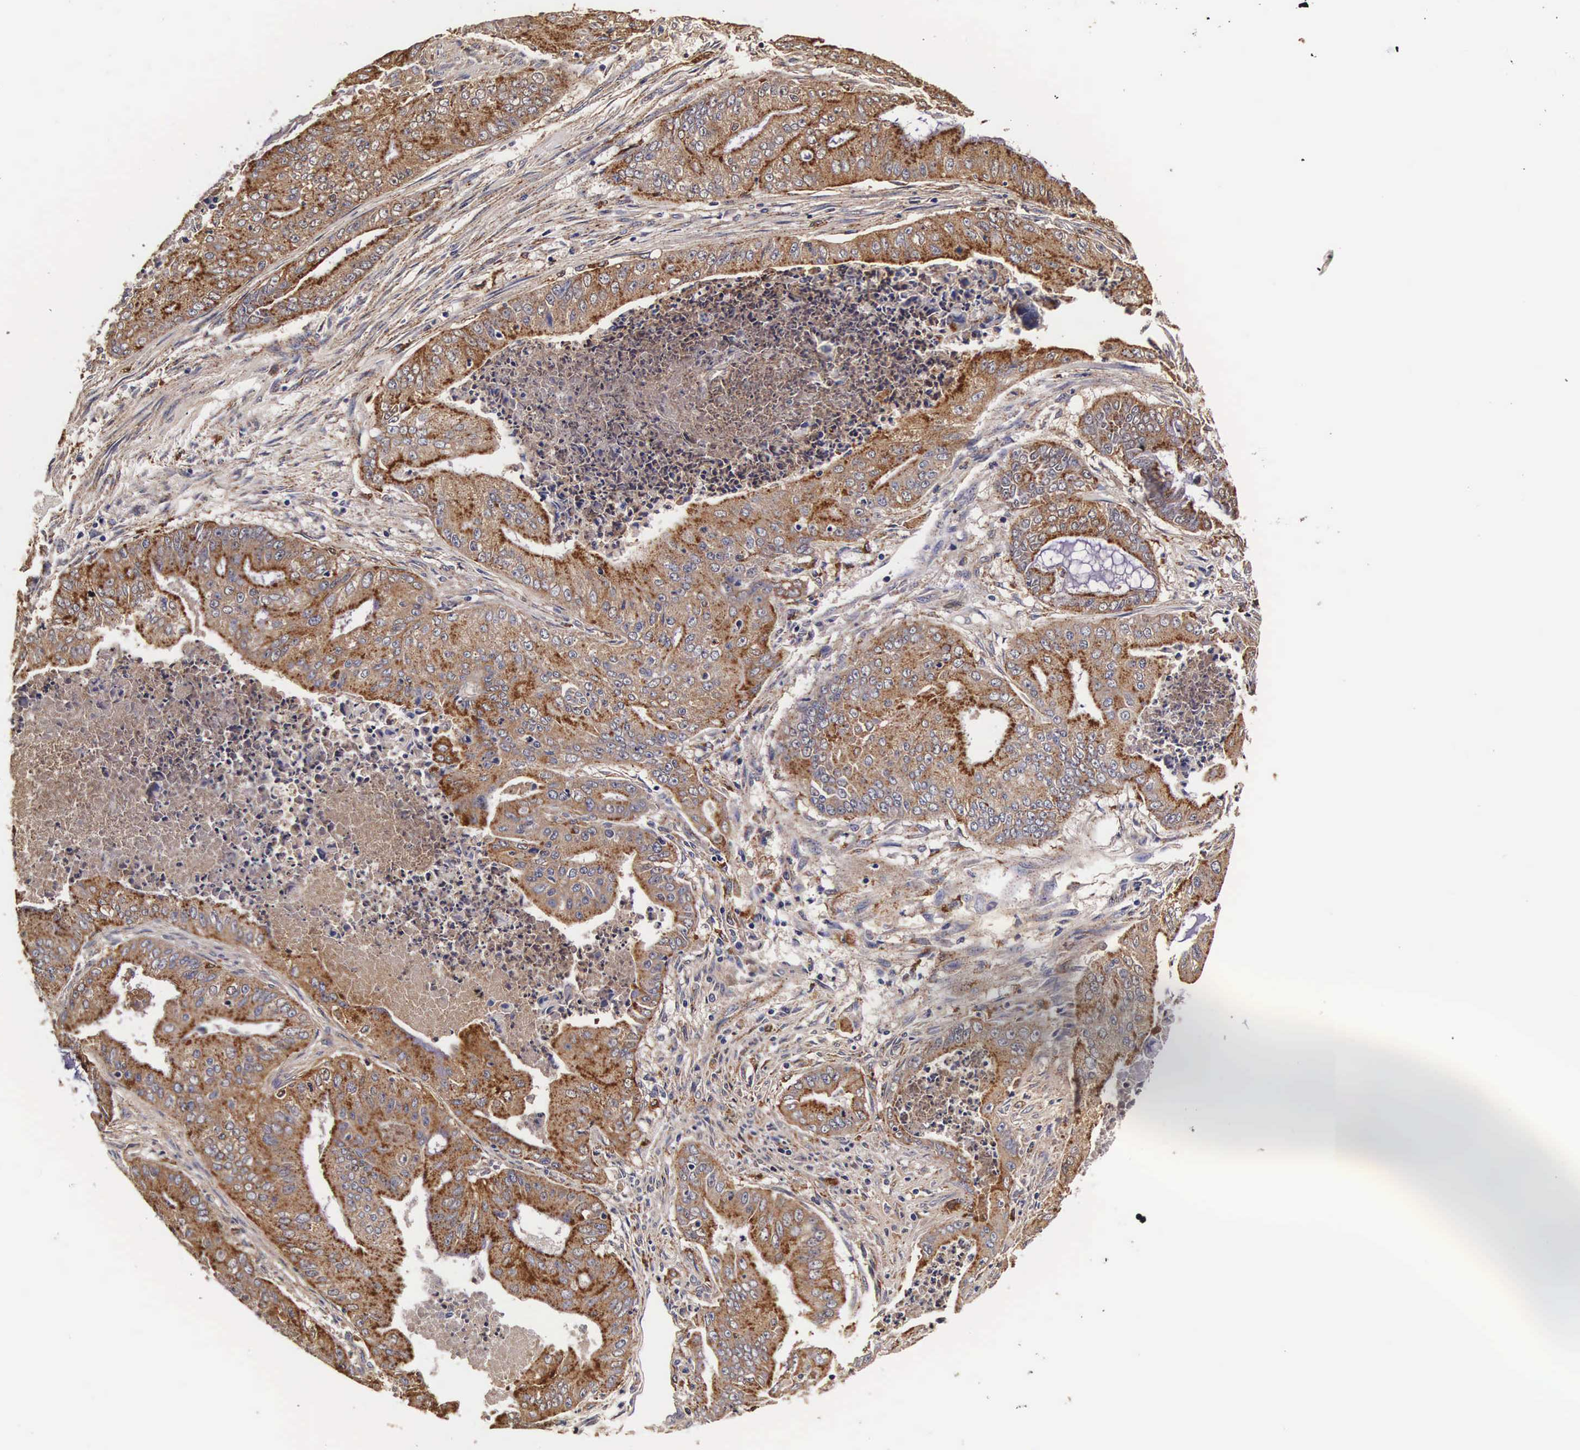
{"staining": {"intensity": "strong", "quantity": ">75%", "location": "cytoplasmic/membranous"}, "tissue": "endometrial cancer", "cell_type": "Tumor cells", "image_type": "cancer", "snomed": [{"axis": "morphology", "description": "Adenocarcinoma, NOS"}, {"axis": "topography", "description": "Endometrium"}], "caption": "Immunohistochemistry (IHC) (DAB (3,3'-diaminobenzidine)) staining of human endometrial adenocarcinoma displays strong cytoplasmic/membranous protein expression in approximately >75% of tumor cells. Nuclei are stained in blue.", "gene": "CTSB", "patient": {"sex": "female", "age": 63}}